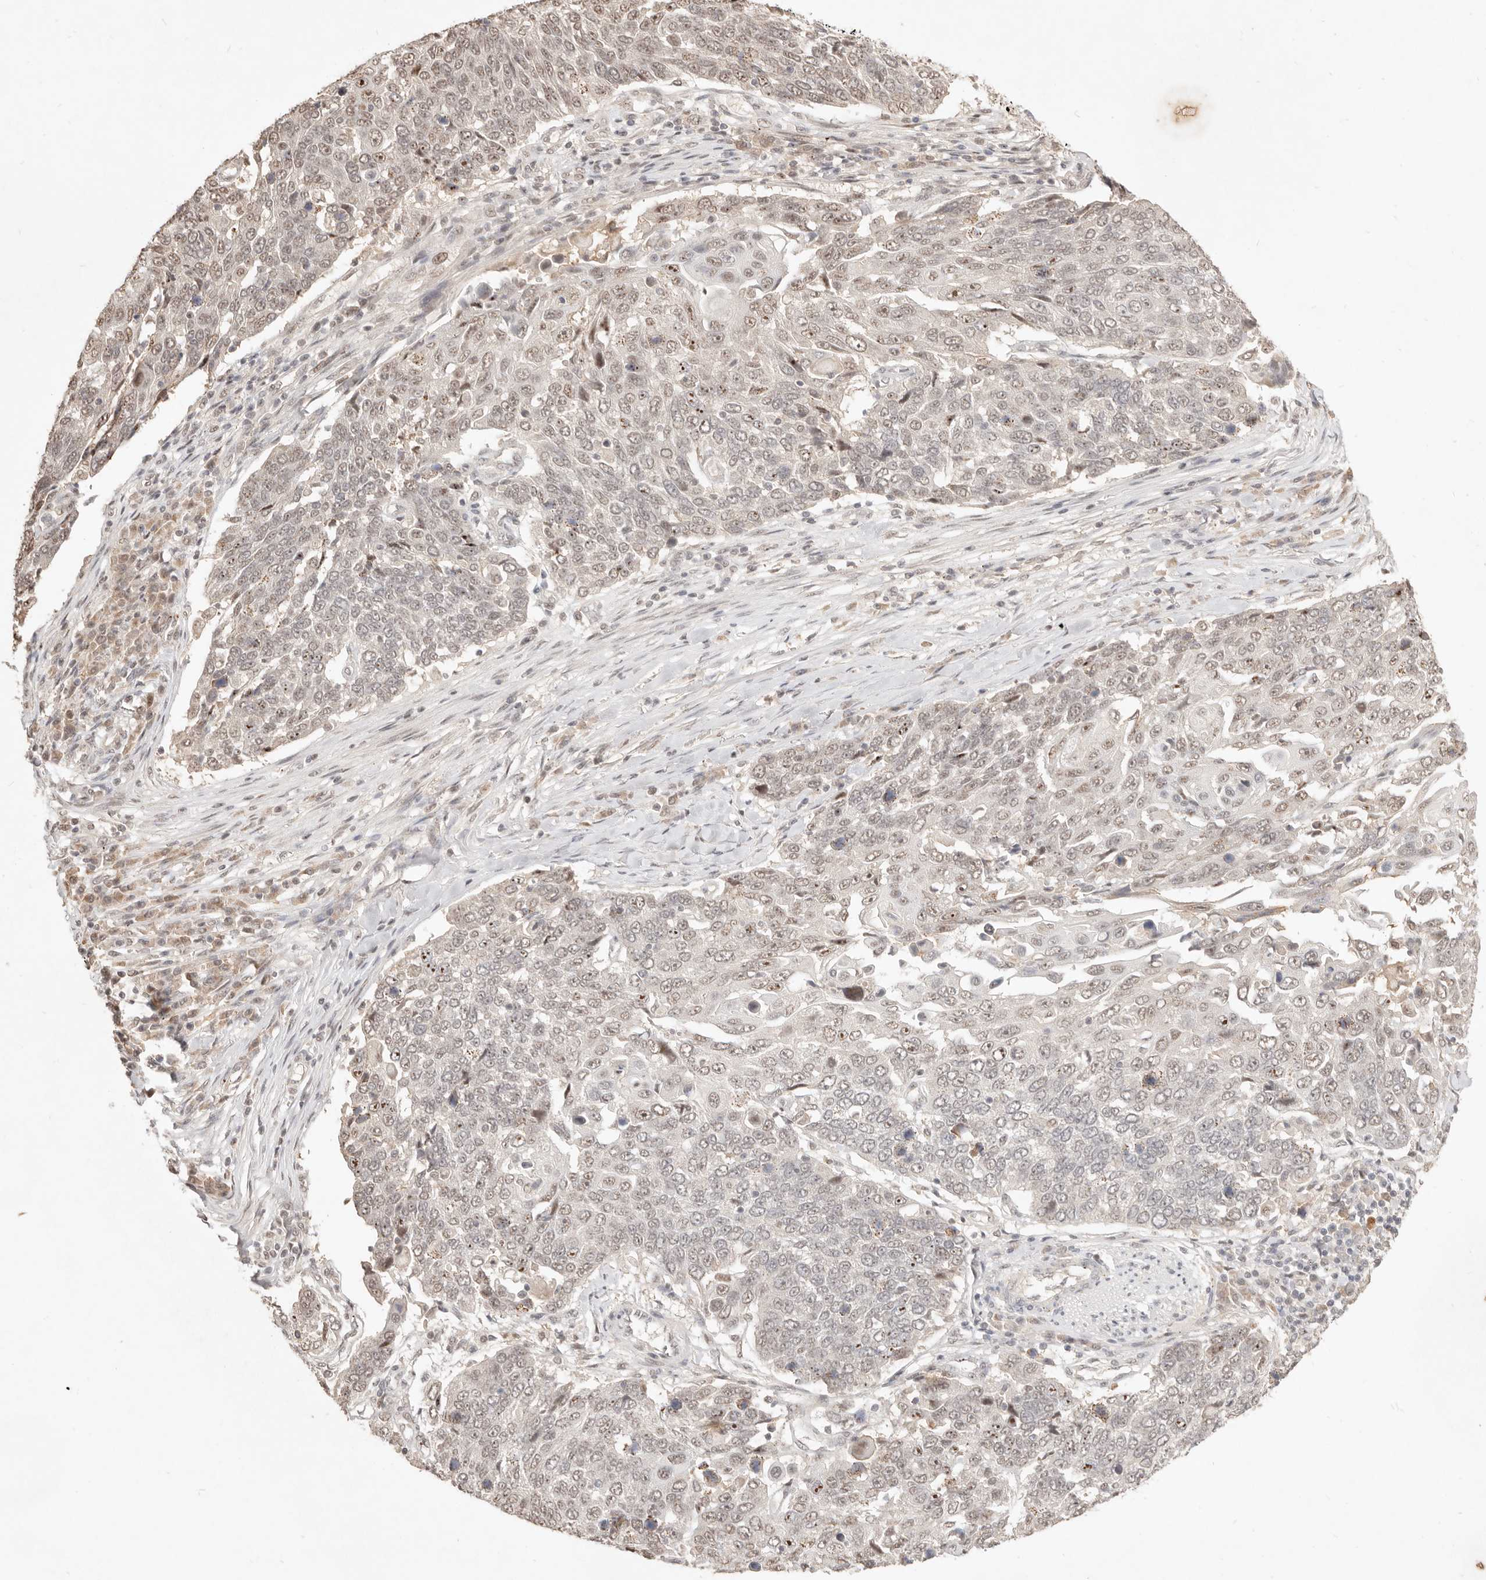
{"staining": {"intensity": "moderate", "quantity": ">75%", "location": "nuclear"}, "tissue": "lung cancer", "cell_type": "Tumor cells", "image_type": "cancer", "snomed": [{"axis": "morphology", "description": "Squamous cell carcinoma, NOS"}, {"axis": "topography", "description": "Lung"}], "caption": "Protein expression analysis of lung cancer reveals moderate nuclear expression in about >75% of tumor cells.", "gene": "MEP1A", "patient": {"sex": "male", "age": 66}}